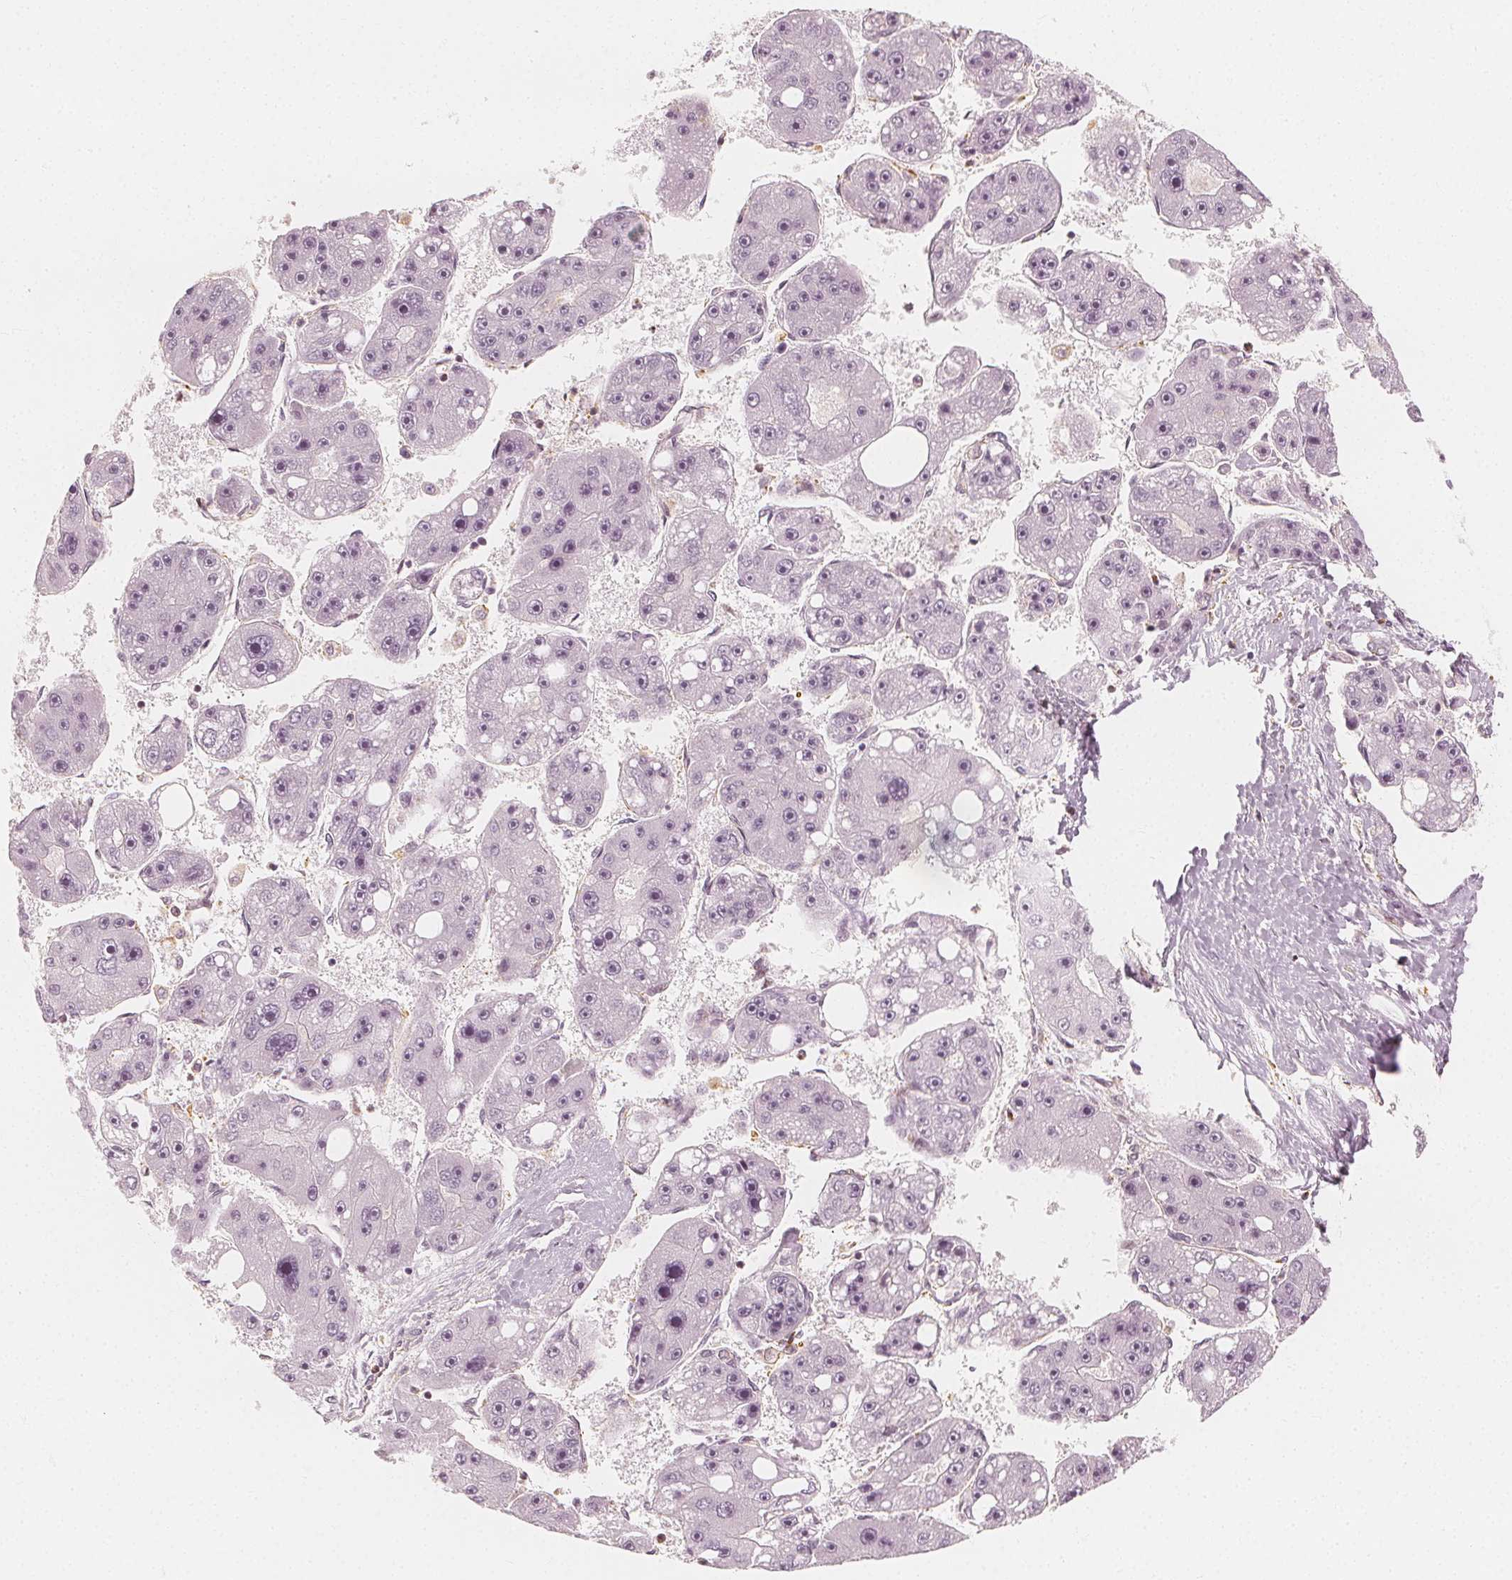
{"staining": {"intensity": "negative", "quantity": "none", "location": "none"}, "tissue": "liver cancer", "cell_type": "Tumor cells", "image_type": "cancer", "snomed": [{"axis": "morphology", "description": "Carcinoma, Hepatocellular, NOS"}, {"axis": "topography", "description": "Liver"}], "caption": "Immunohistochemistry (IHC) of hepatocellular carcinoma (liver) shows no positivity in tumor cells. The staining is performed using DAB (3,3'-diaminobenzidine) brown chromogen with nuclei counter-stained in using hematoxylin.", "gene": "ARHGAP26", "patient": {"sex": "female", "age": 61}}